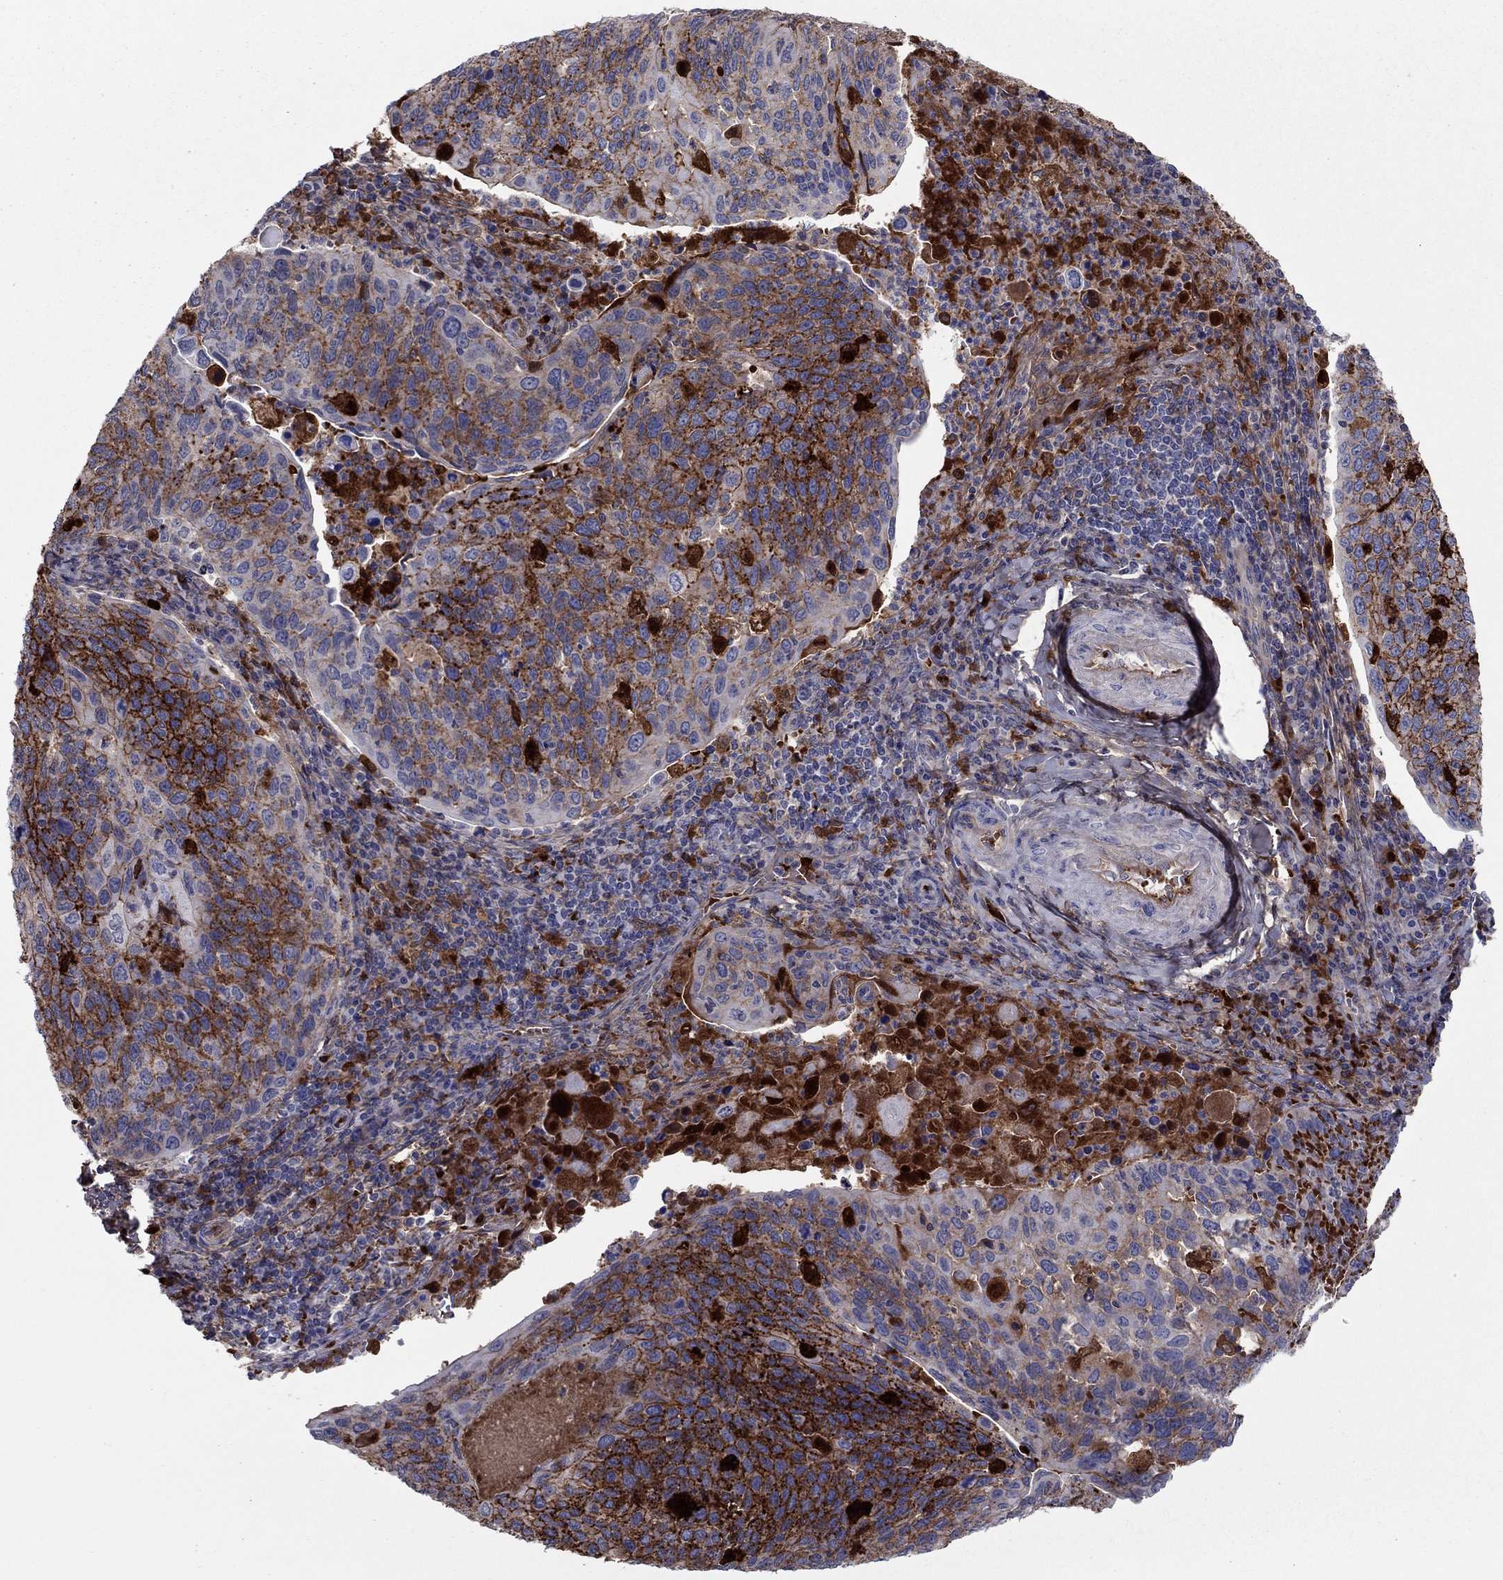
{"staining": {"intensity": "strong", "quantity": "25%-75%", "location": "cytoplasmic/membranous"}, "tissue": "cervical cancer", "cell_type": "Tumor cells", "image_type": "cancer", "snomed": [{"axis": "morphology", "description": "Squamous cell carcinoma, NOS"}, {"axis": "topography", "description": "Cervix"}], "caption": "Human cervical cancer (squamous cell carcinoma) stained with a protein marker demonstrates strong staining in tumor cells.", "gene": "HPX", "patient": {"sex": "female", "age": 54}}